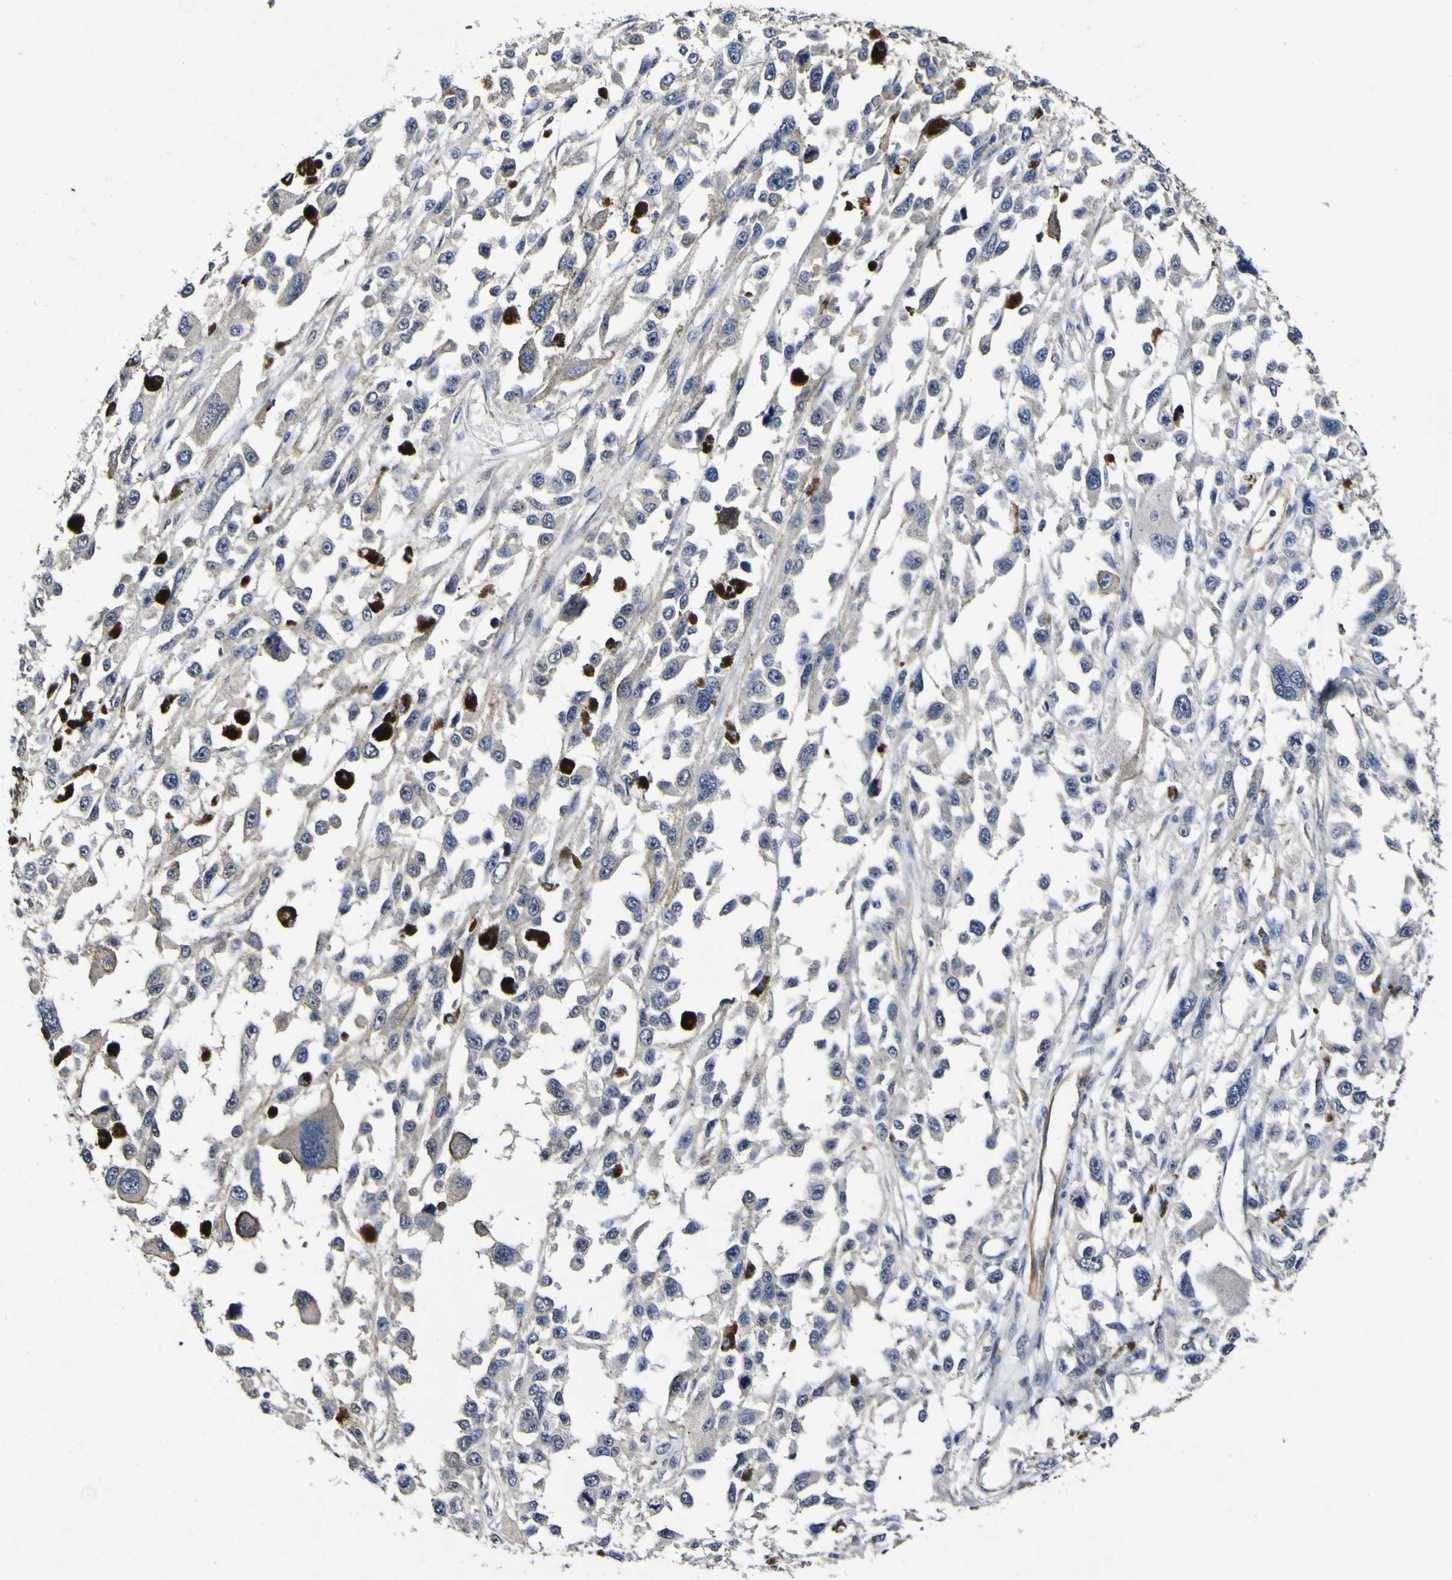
{"staining": {"intensity": "negative", "quantity": "none", "location": "none"}, "tissue": "melanoma", "cell_type": "Tumor cells", "image_type": "cancer", "snomed": [{"axis": "morphology", "description": "Malignant melanoma, Metastatic site"}, {"axis": "topography", "description": "Lymph node"}], "caption": "High power microscopy micrograph of an IHC photomicrograph of melanoma, revealing no significant staining in tumor cells.", "gene": "CCL2", "patient": {"sex": "male", "age": 59}}